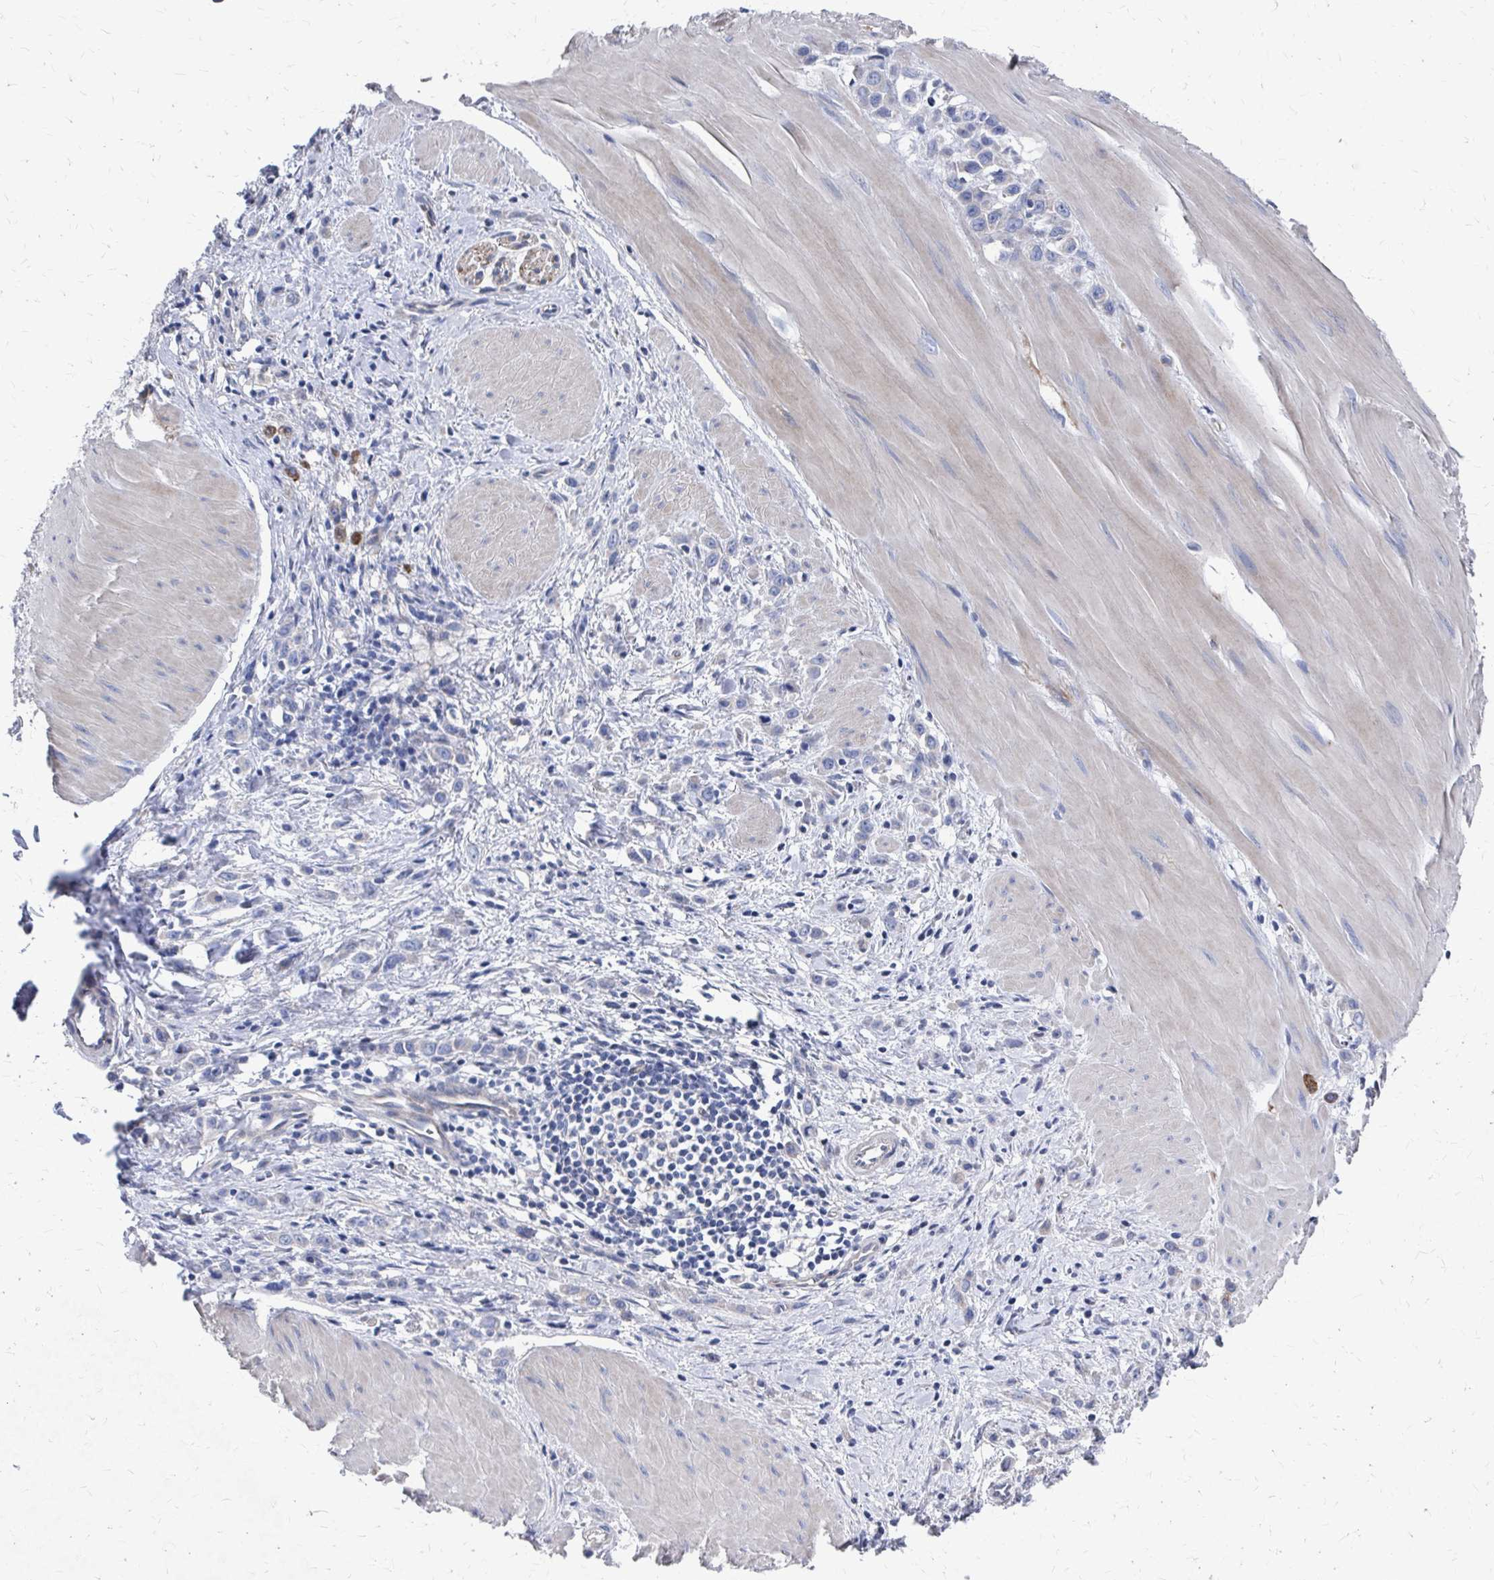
{"staining": {"intensity": "negative", "quantity": "none", "location": "none"}, "tissue": "stomach cancer", "cell_type": "Tumor cells", "image_type": "cancer", "snomed": [{"axis": "morphology", "description": "Adenocarcinoma, NOS"}, {"axis": "topography", "description": "Stomach"}], "caption": "Immunohistochemical staining of human adenocarcinoma (stomach) displays no significant staining in tumor cells.", "gene": "PLEKHG7", "patient": {"sex": "male", "age": 47}}